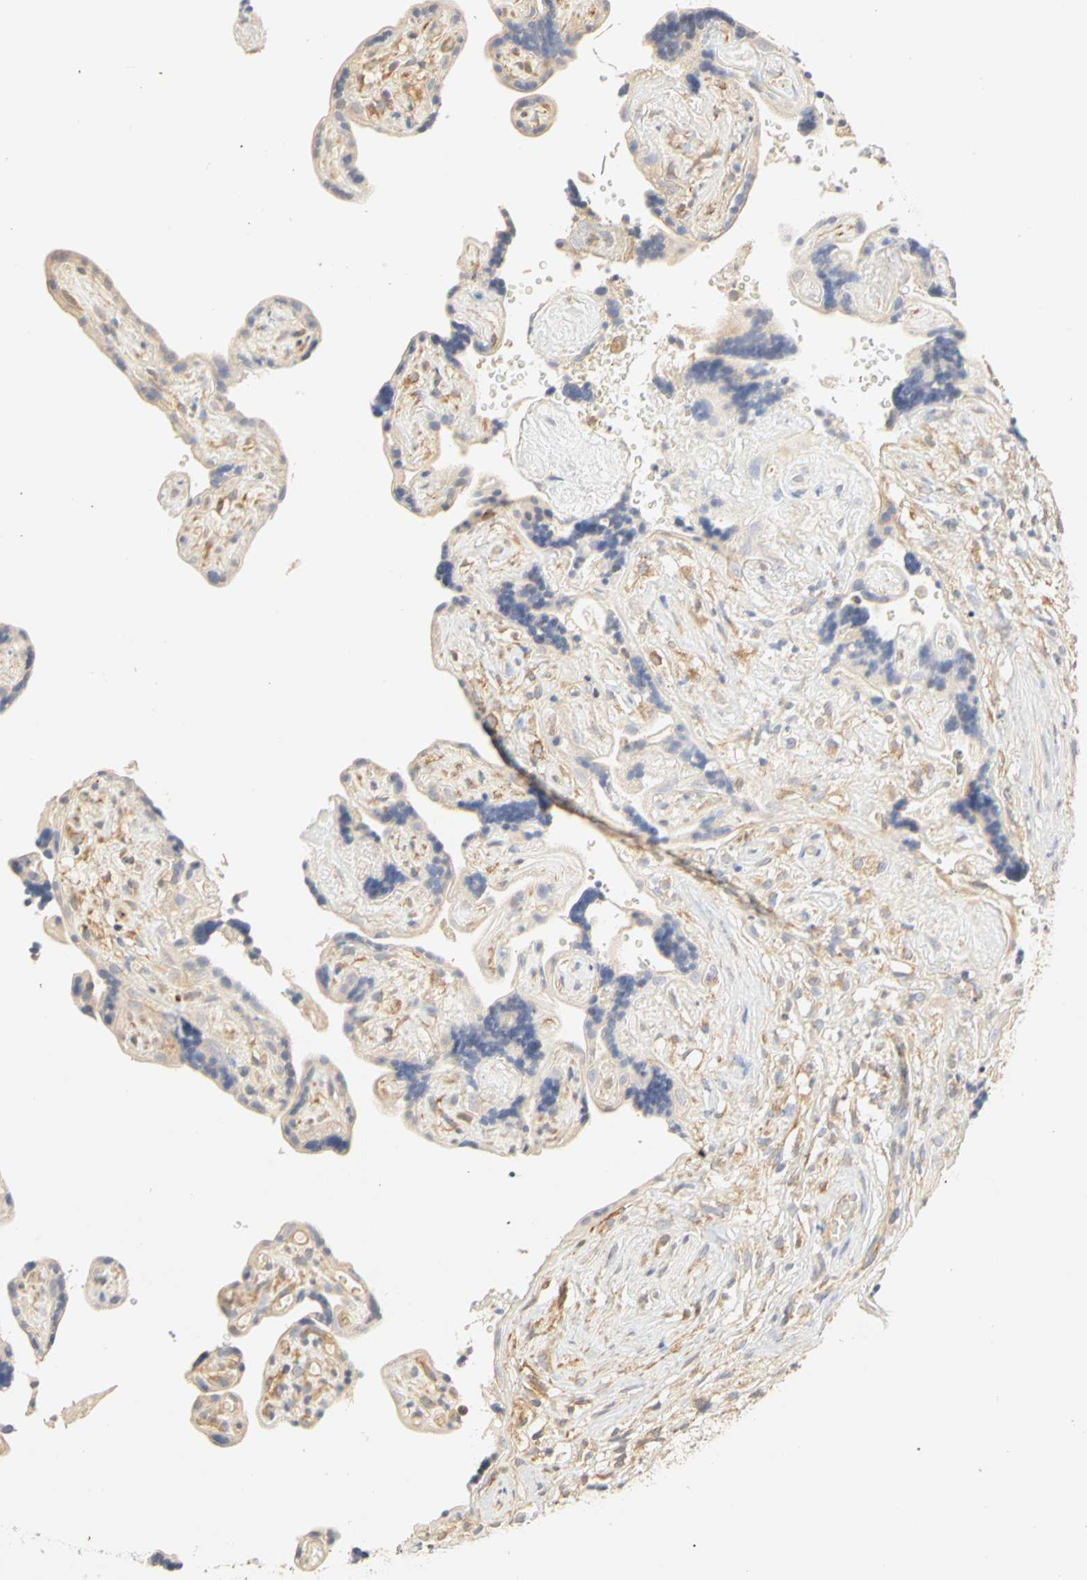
{"staining": {"intensity": "weak", "quantity": "25%-75%", "location": "cytoplasmic/membranous"}, "tissue": "placenta", "cell_type": "Decidual cells", "image_type": "normal", "snomed": [{"axis": "morphology", "description": "Normal tissue, NOS"}, {"axis": "topography", "description": "Placenta"}], "caption": "Decidual cells show low levels of weak cytoplasmic/membranous staining in about 25%-75% of cells in normal placenta.", "gene": "GNRH2", "patient": {"sex": "female", "age": 30}}